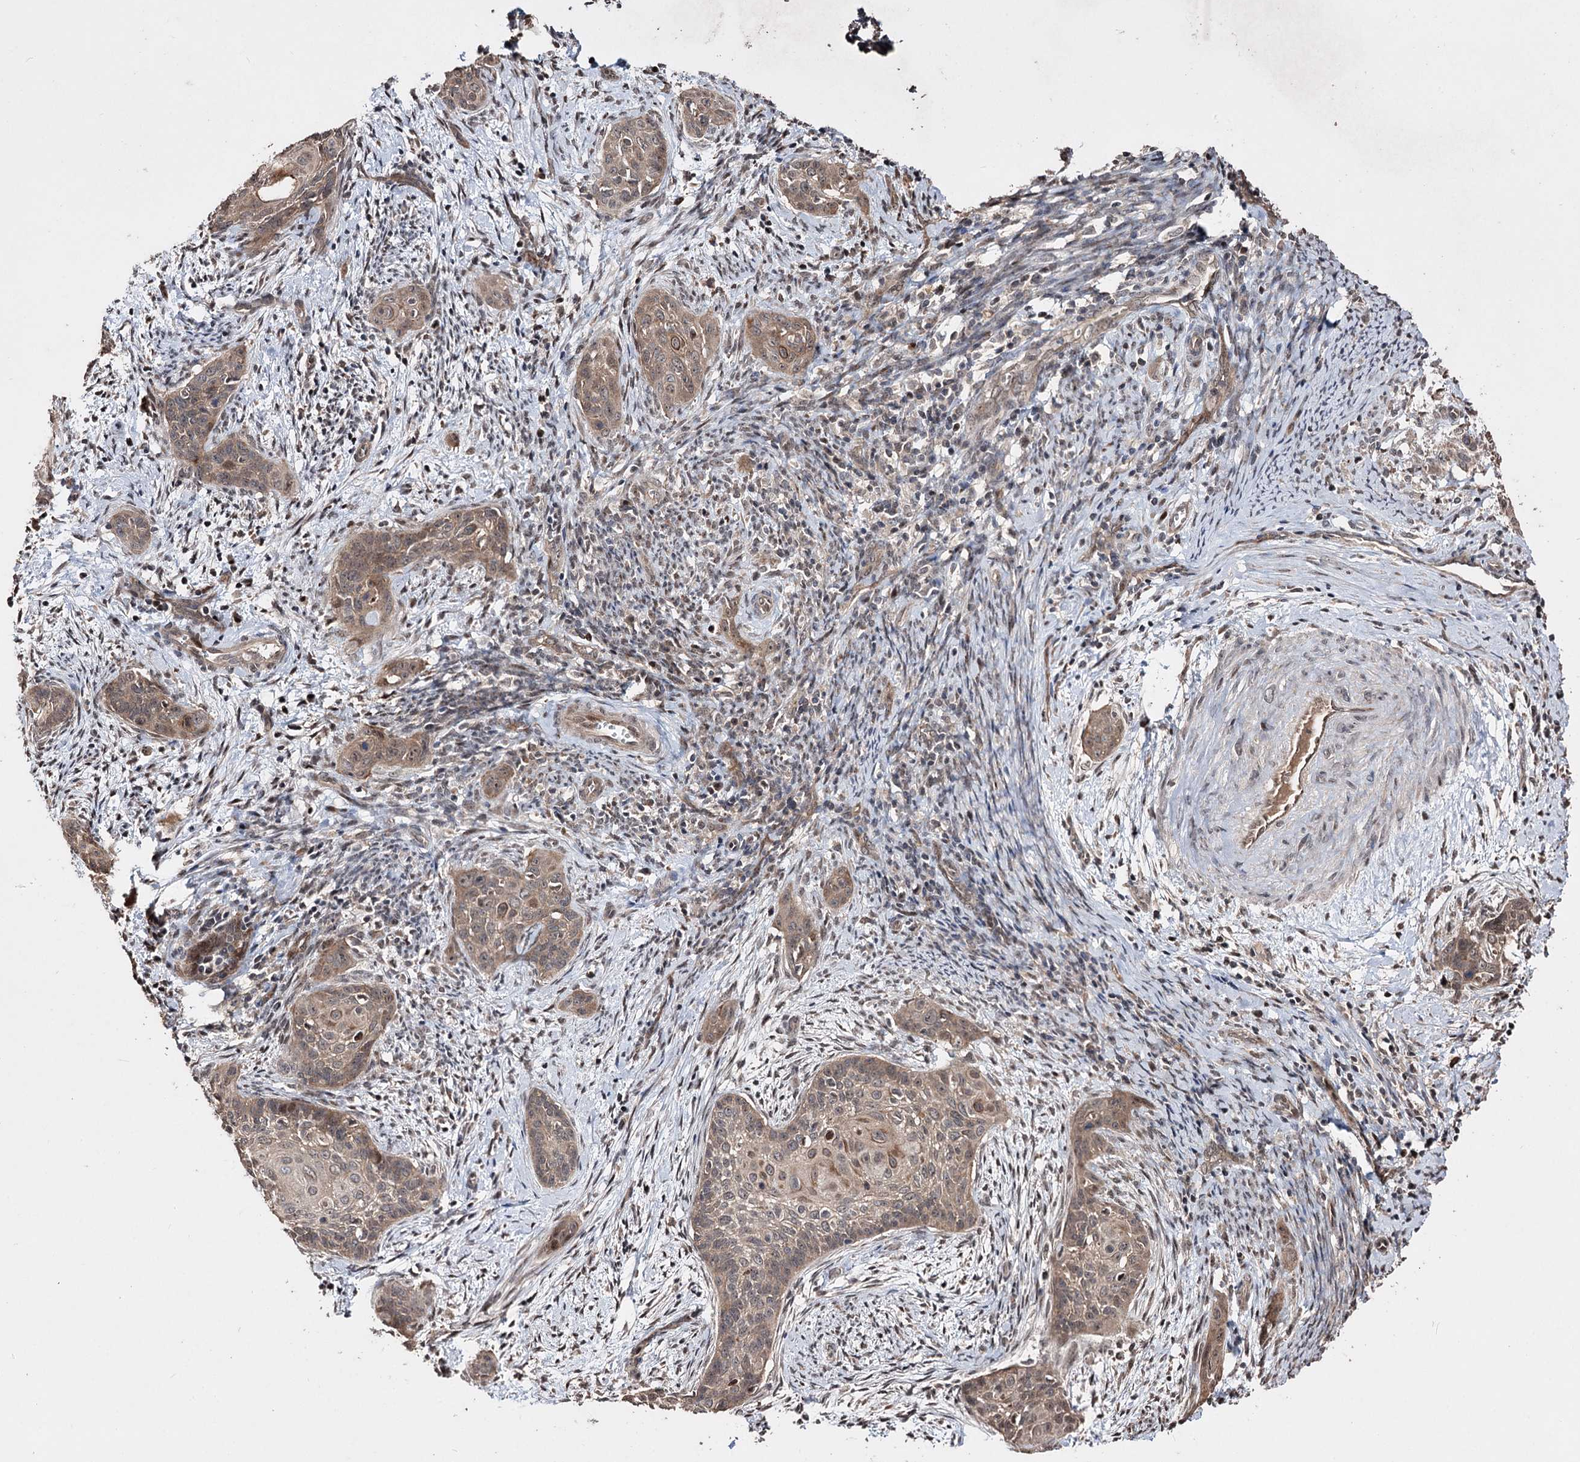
{"staining": {"intensity": "moderate", "quantity": ">75%", "location": "cytoplasmic/membranous"}, "tissue": "cervical cancer", "cell_type": "Tumor cells", "image_type": "cancer", "snomed": [{"axis": "morphology", "description": "Squamous cell carcinoma, NOS"}, {"axis": "topography", "description": "Cervix"}], "caption": "Immunohistochemical staining of cervical cancer (squamous cell carcinoma) reveals moderate cytoplasmic/membranous protein staining in approximately >75% of tumor cells. The protein of interest is shown in brown color, while the nuclei are stained blue.", "gene": "CPNE8", "patient": {"sex": "female", "age": 33}}